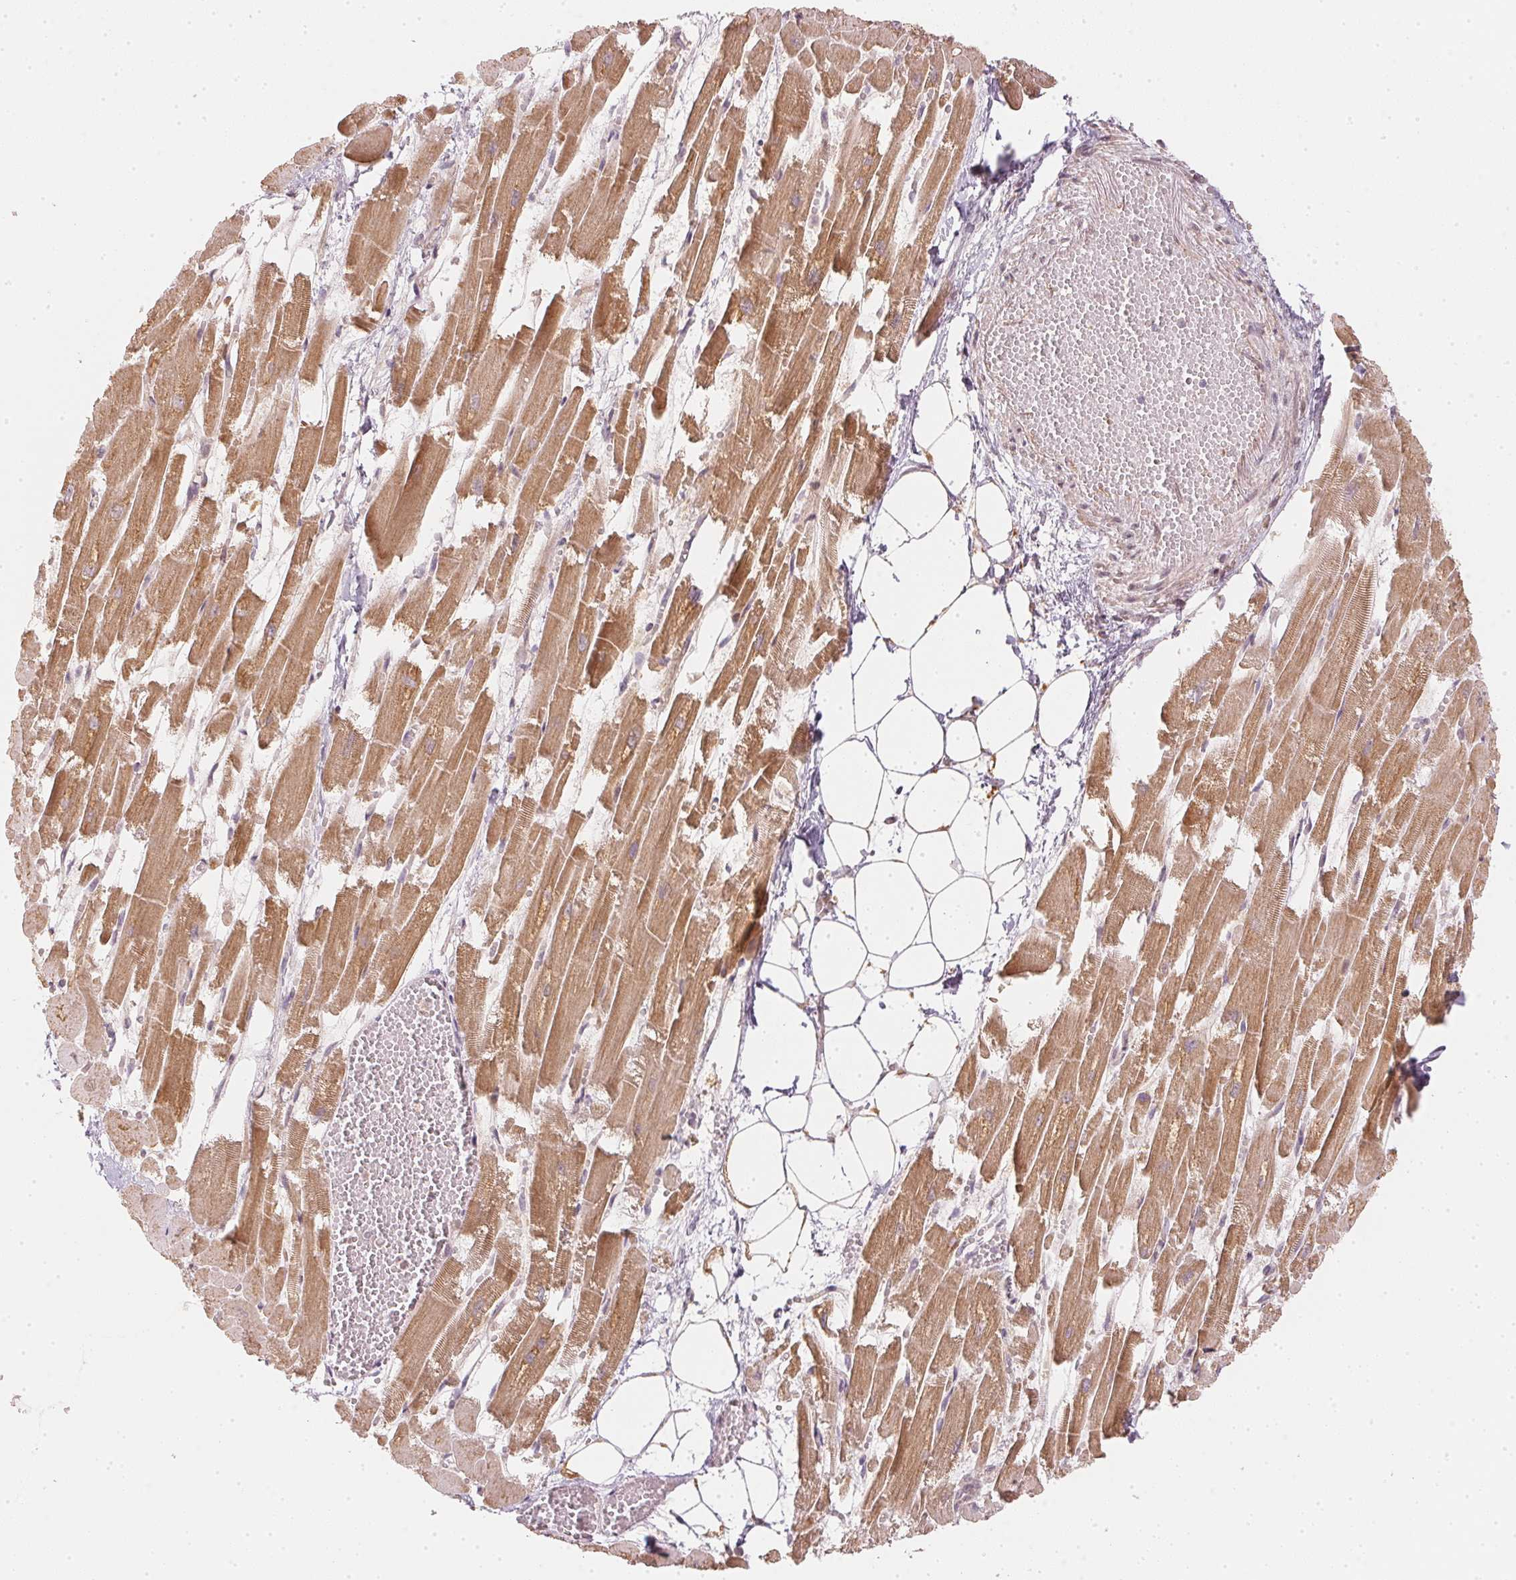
{"staining": {"intensity": "moderate", "quantity": ">75%", "location": "cytoplasmic/membranous"}, "tissue": "heart muscle", "cell_type": "Cardiomyocytes", "image_type": "normal", "snomed": [{"axis": "morphology", "description": "Normal tissue, NOS"}, {"axis": "topography", "description": "Heart"}], "caption": "Heart muscle stained with DAB (3,3'-diaminobenzidine) immunohistochemistry demonstrates medium levels of moderate cytoplasmic/membranous staining in approximately >75% of cardiomyocytes.", "gene": "WDR54", "patient": {"sex": "female", "age": 52}}